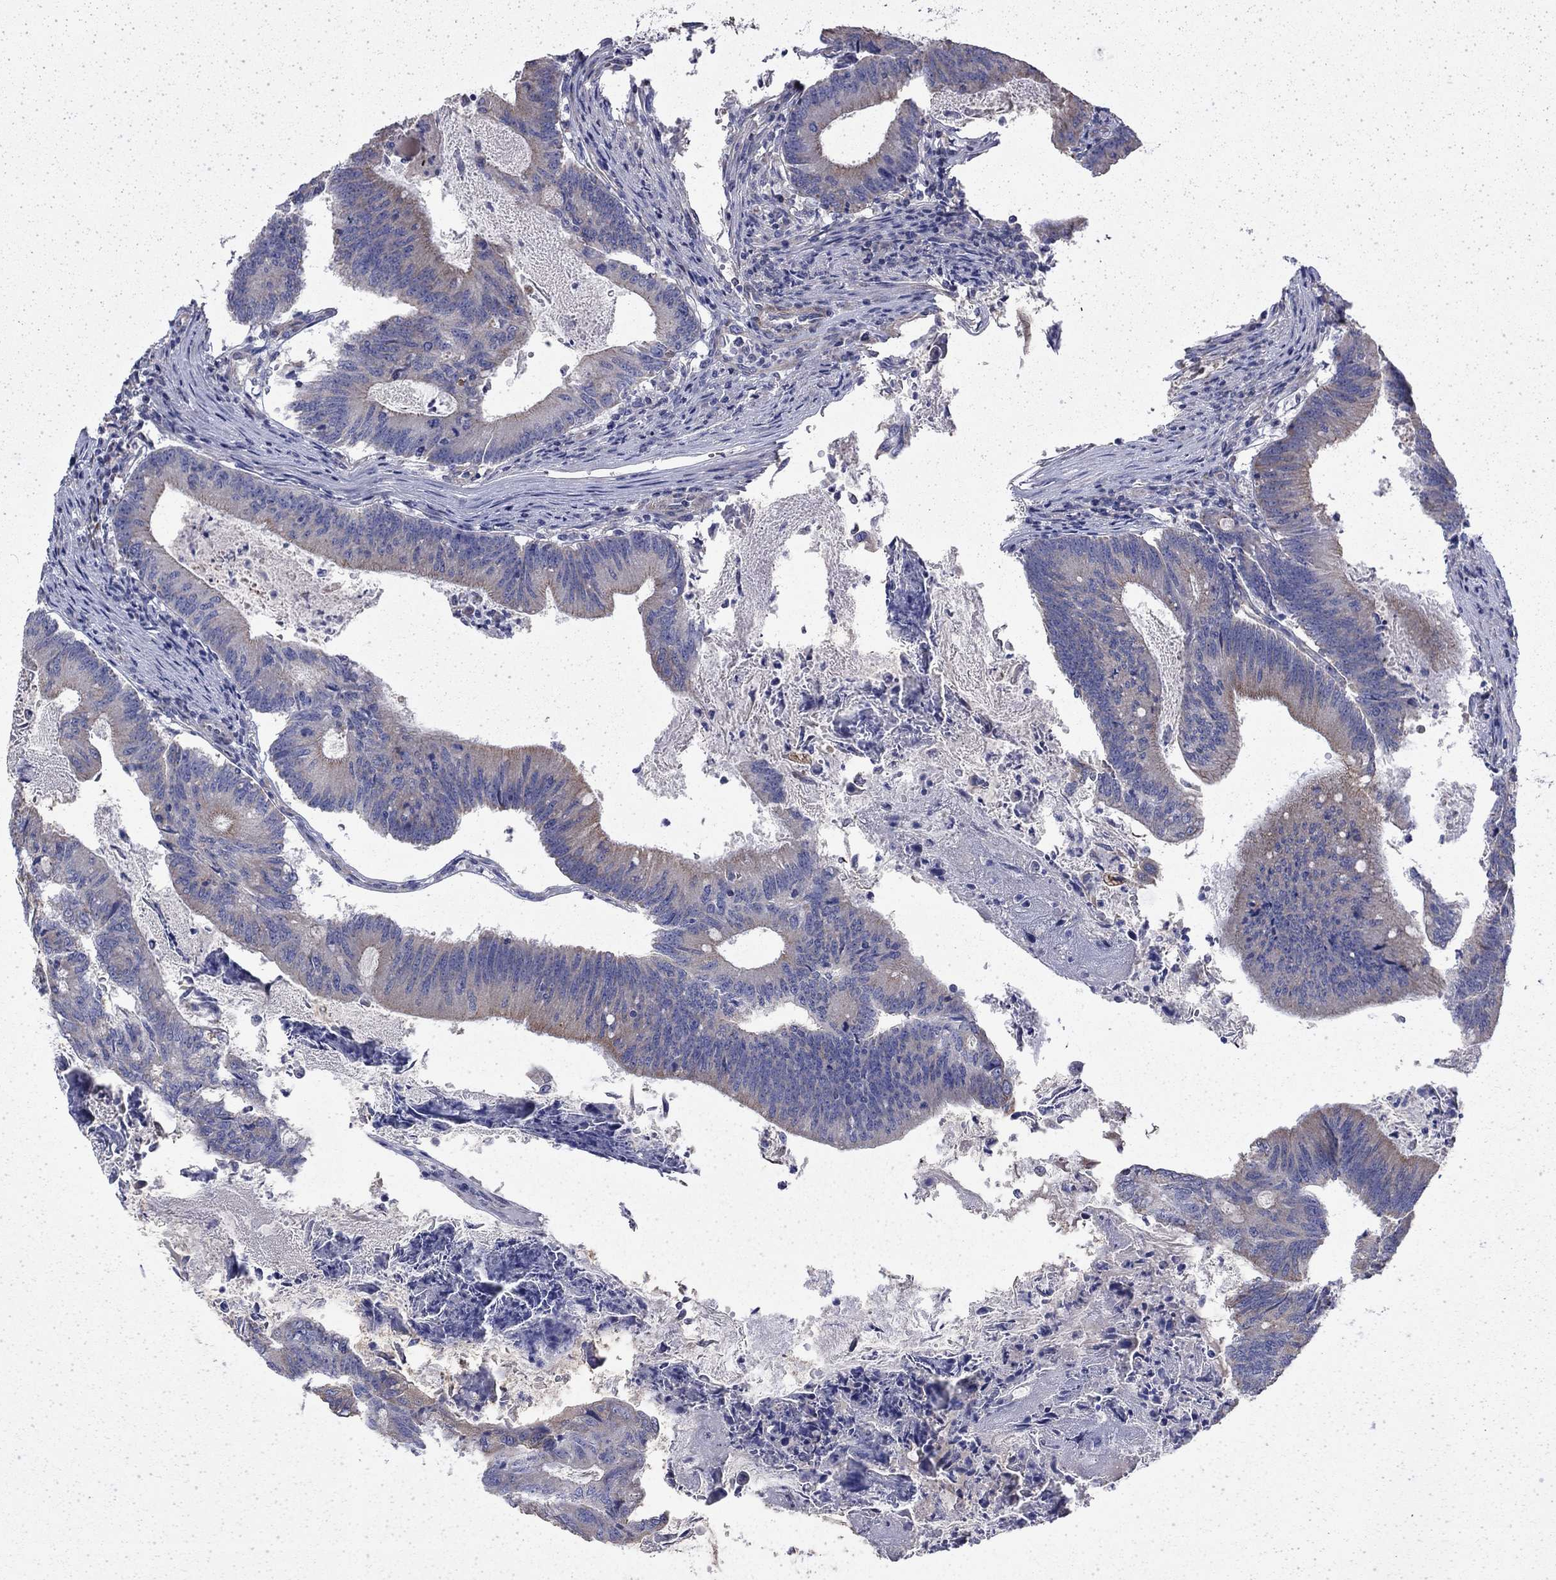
{"staining": {"intensity": "moderate", "quantity": "<25%", "location": "cytoplasmic/membranous"}, "tissue": "colorectal cancer", "cell_type": "Tumor cells", "image_type": "cancer", "snomed": [{"axis": "morphology", "description": "Adenocarcinoma, NOS"}, {"axis": "topography", "description": "Colon"}], "caption": "Tumor cells reveal low levels of moderate cytoplasmic/membranous expression in approximately <25% of cells in human colorectal cancer.", "gene": "DTNA", "patient": {"sex": "female", "age": 70}}